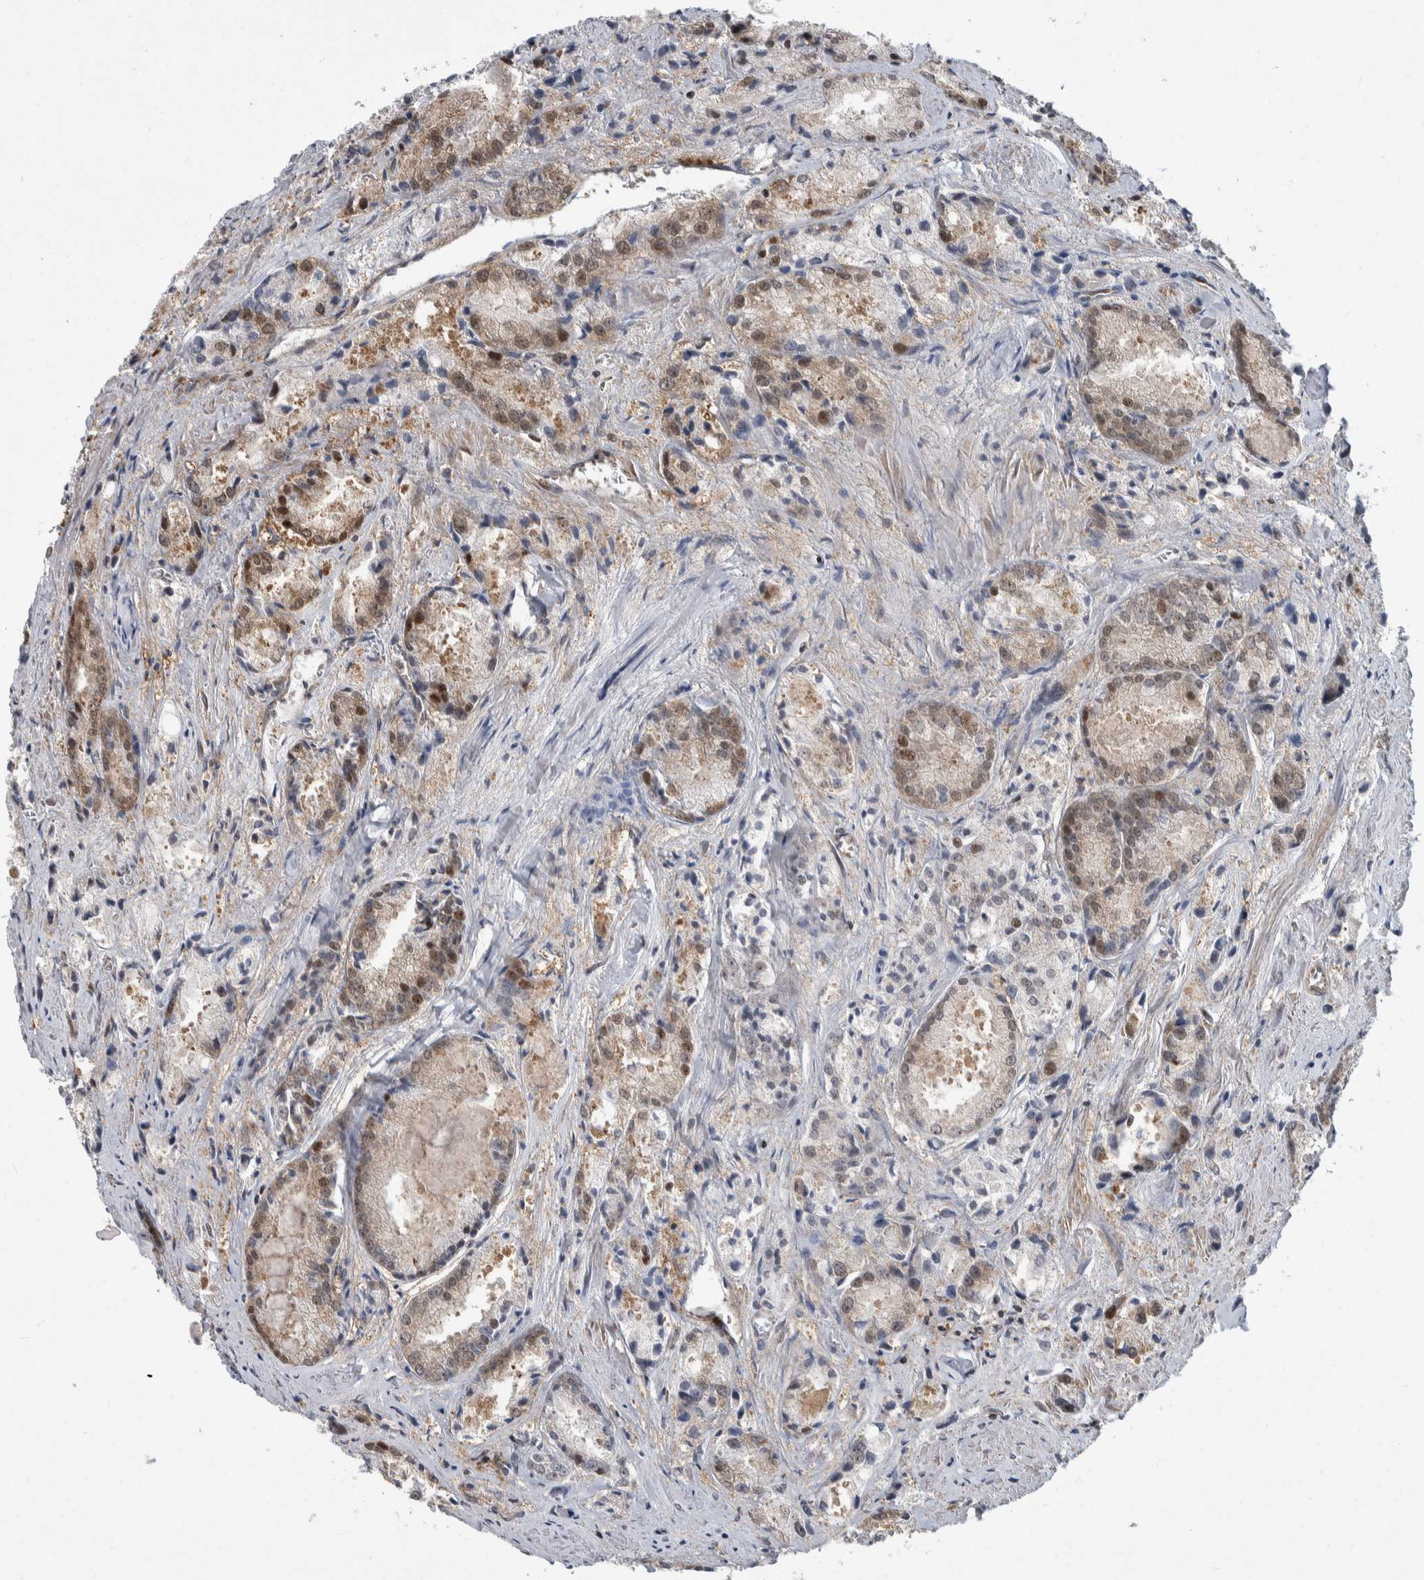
{"staining": {"intensity": "weak", "quantity": ">75%", "location": "cytoplasmic/membranous"}, "tissue": "prostate cancer", "cell_type": "Tumor cells", "image_type": "cancer", "snomed": [{"axis": "morphology", "description": "Adenocarcinoma, Low grade"}, {"axis": "topography", "description": "Prostate"}], "caption": "Immunohistochemical staining of prostate adenocarcinoma (low-grade) displays low levels of weak cytoplasmic/membranous expression in approximately >75% of tumor cells. The protein is stained brown, and the nuclei are stained in blue (DAB IHC with brightfield microscopy, high magnification).", "gene": "PTPA", "patient": {"sex": "male", "age": 64}}